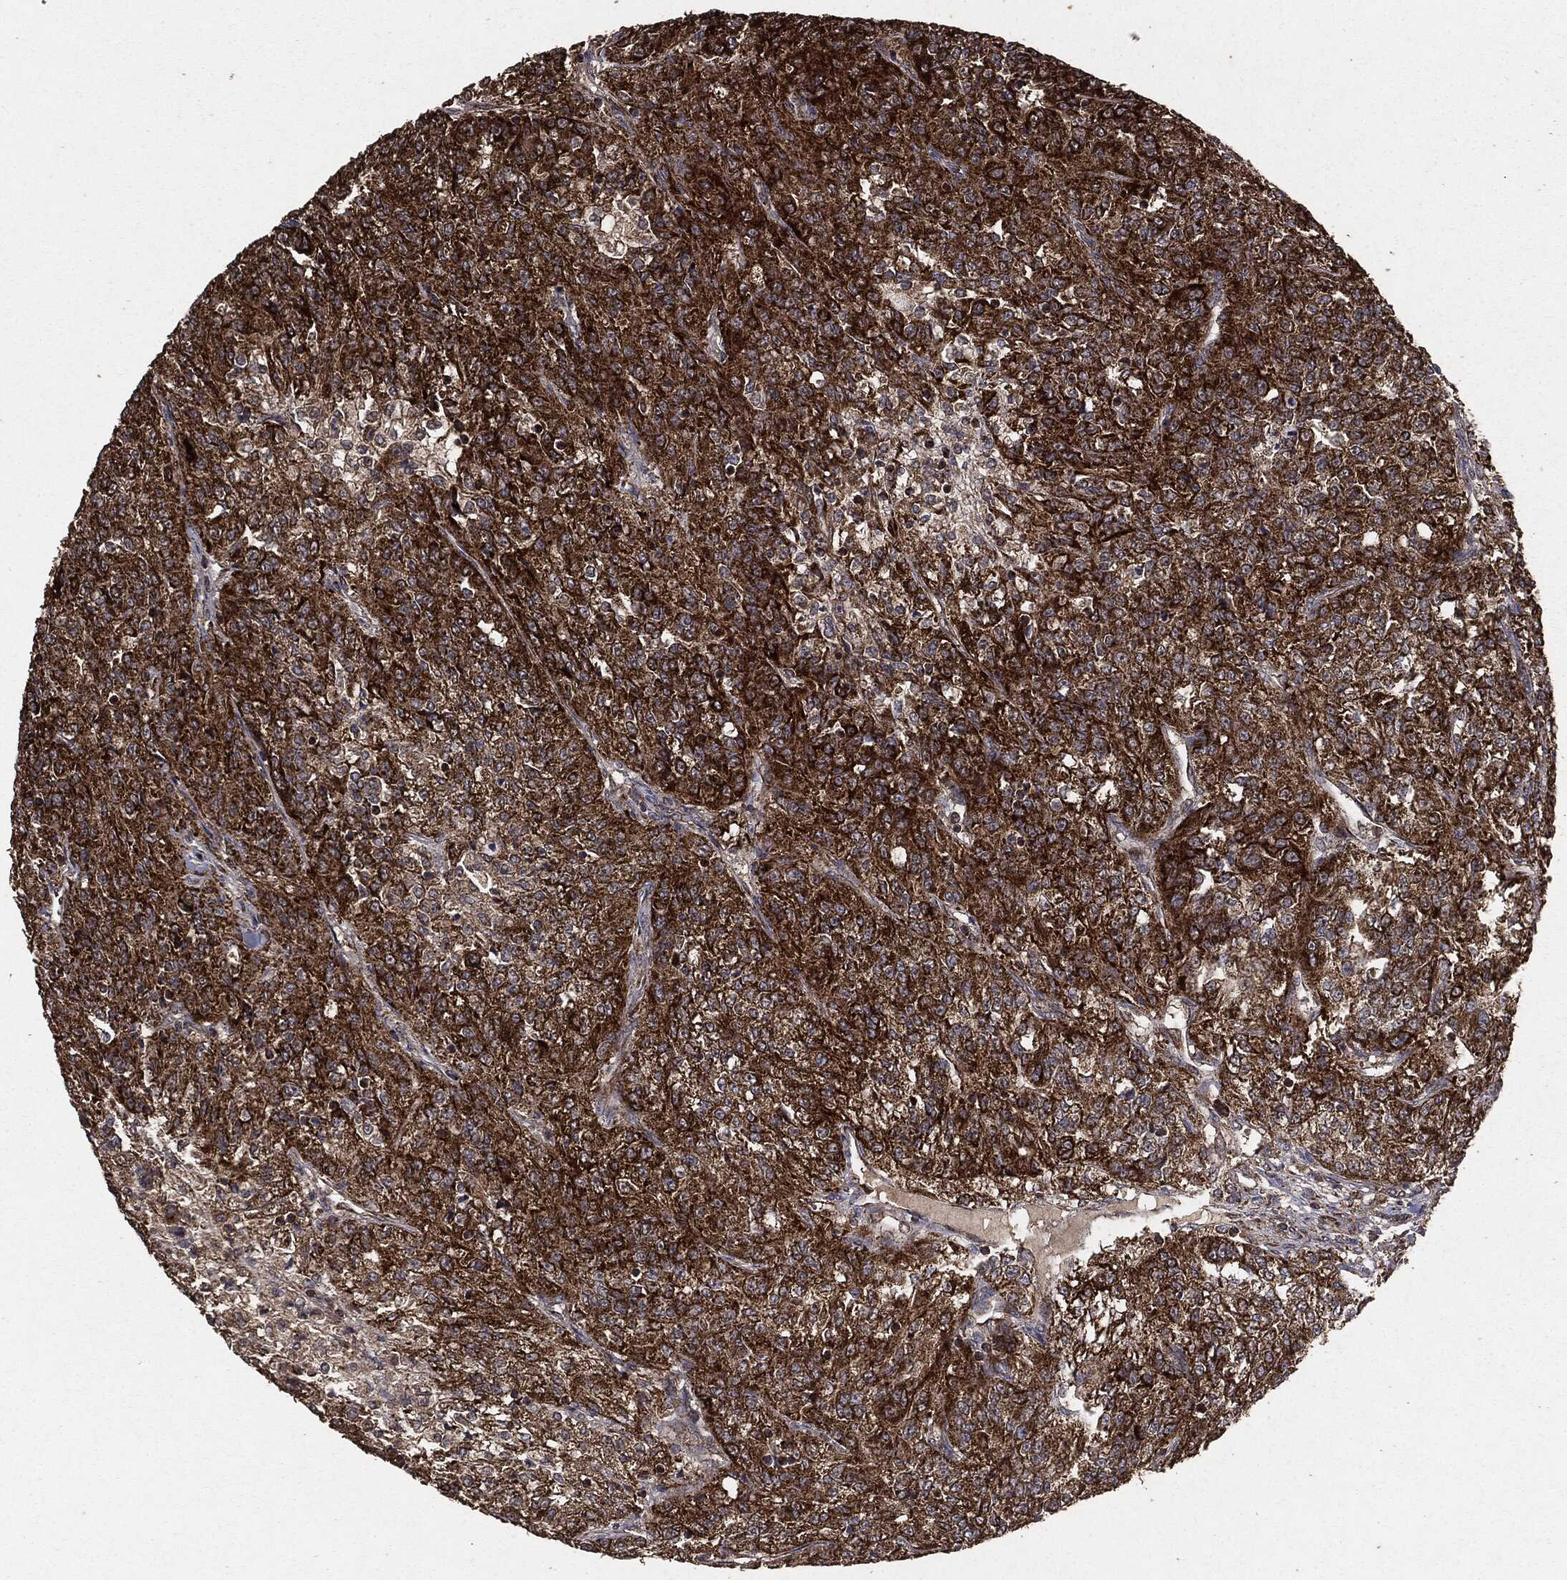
{"staining": {"intensity": "strong", "quantity": ">75%", "location": "cytoplasmic/membranous"}, "tissue": "renal cancer", "cell_type": "Tumor cells", "image_type": "cancer", "snomed": [{"axis": "morphology", "description": "Adenocarcinoma, NOS"}, {"axis": "topography", "description": "Kidney"}], "caption": "Protein staining of renal cancer (adenocarcinoma) tissue demonstrates strong cytoplasmic/membranous positivity in approximately >75% of tumor cells.", "gene": "MTOR", "patient": {"sex": "female", "age": 63}}